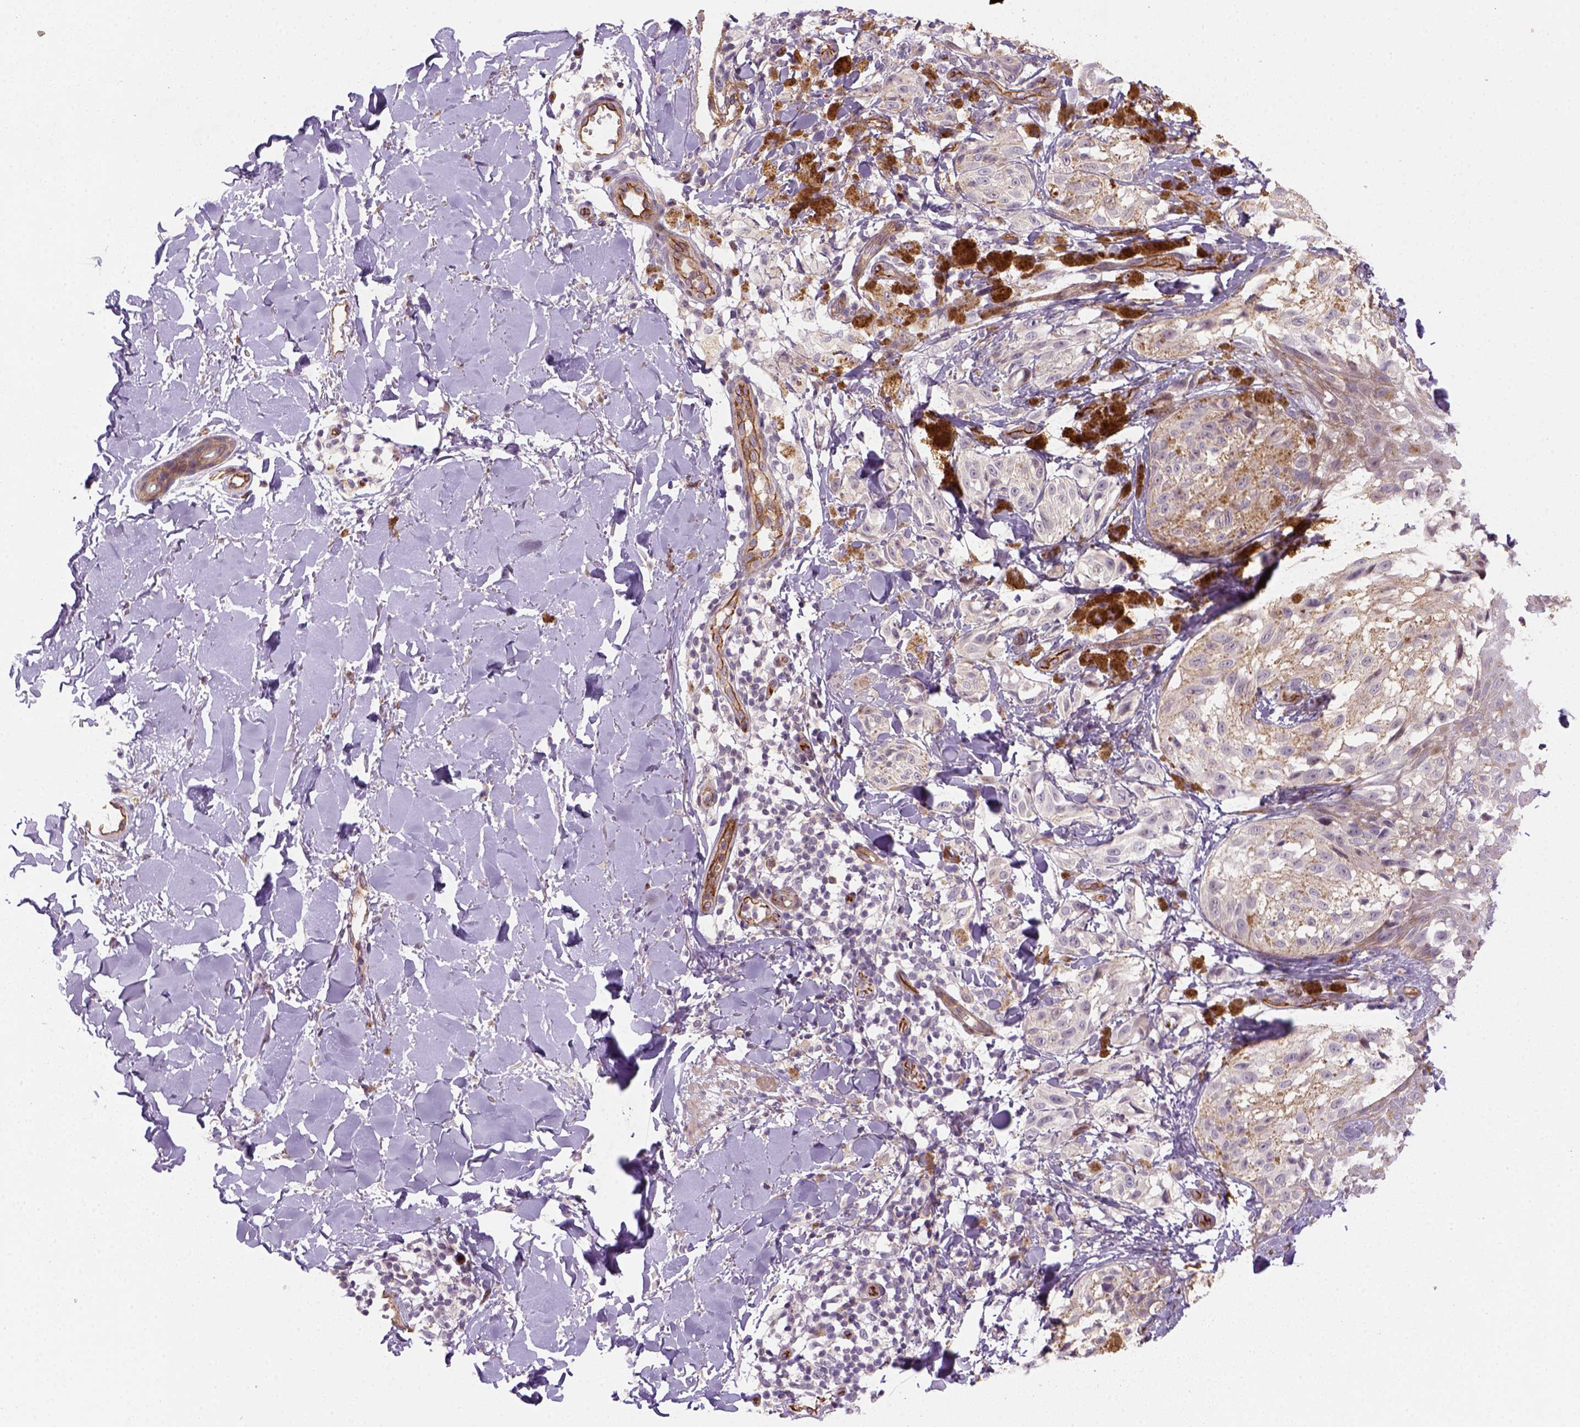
{"staining": {"intensity": "negative", "quantity": "none", "location": "none"}, "tissue": "melanoma", "cell_type": "Tumor cells", "image_type": "cancer", "snomed": [{"axis": "morphology", "description": "Malignant melanoma, NOS"}, {"axis": "topography", "description": "Skin"}], "caption": "DAB (3,3'-diaminobenzidine) immunohistochemical staining of human malignant melanoma demonstrates no significant expression in tumor cells.", "gene": "VSTM5", "patient": {"sex": "male", "age": 36}}